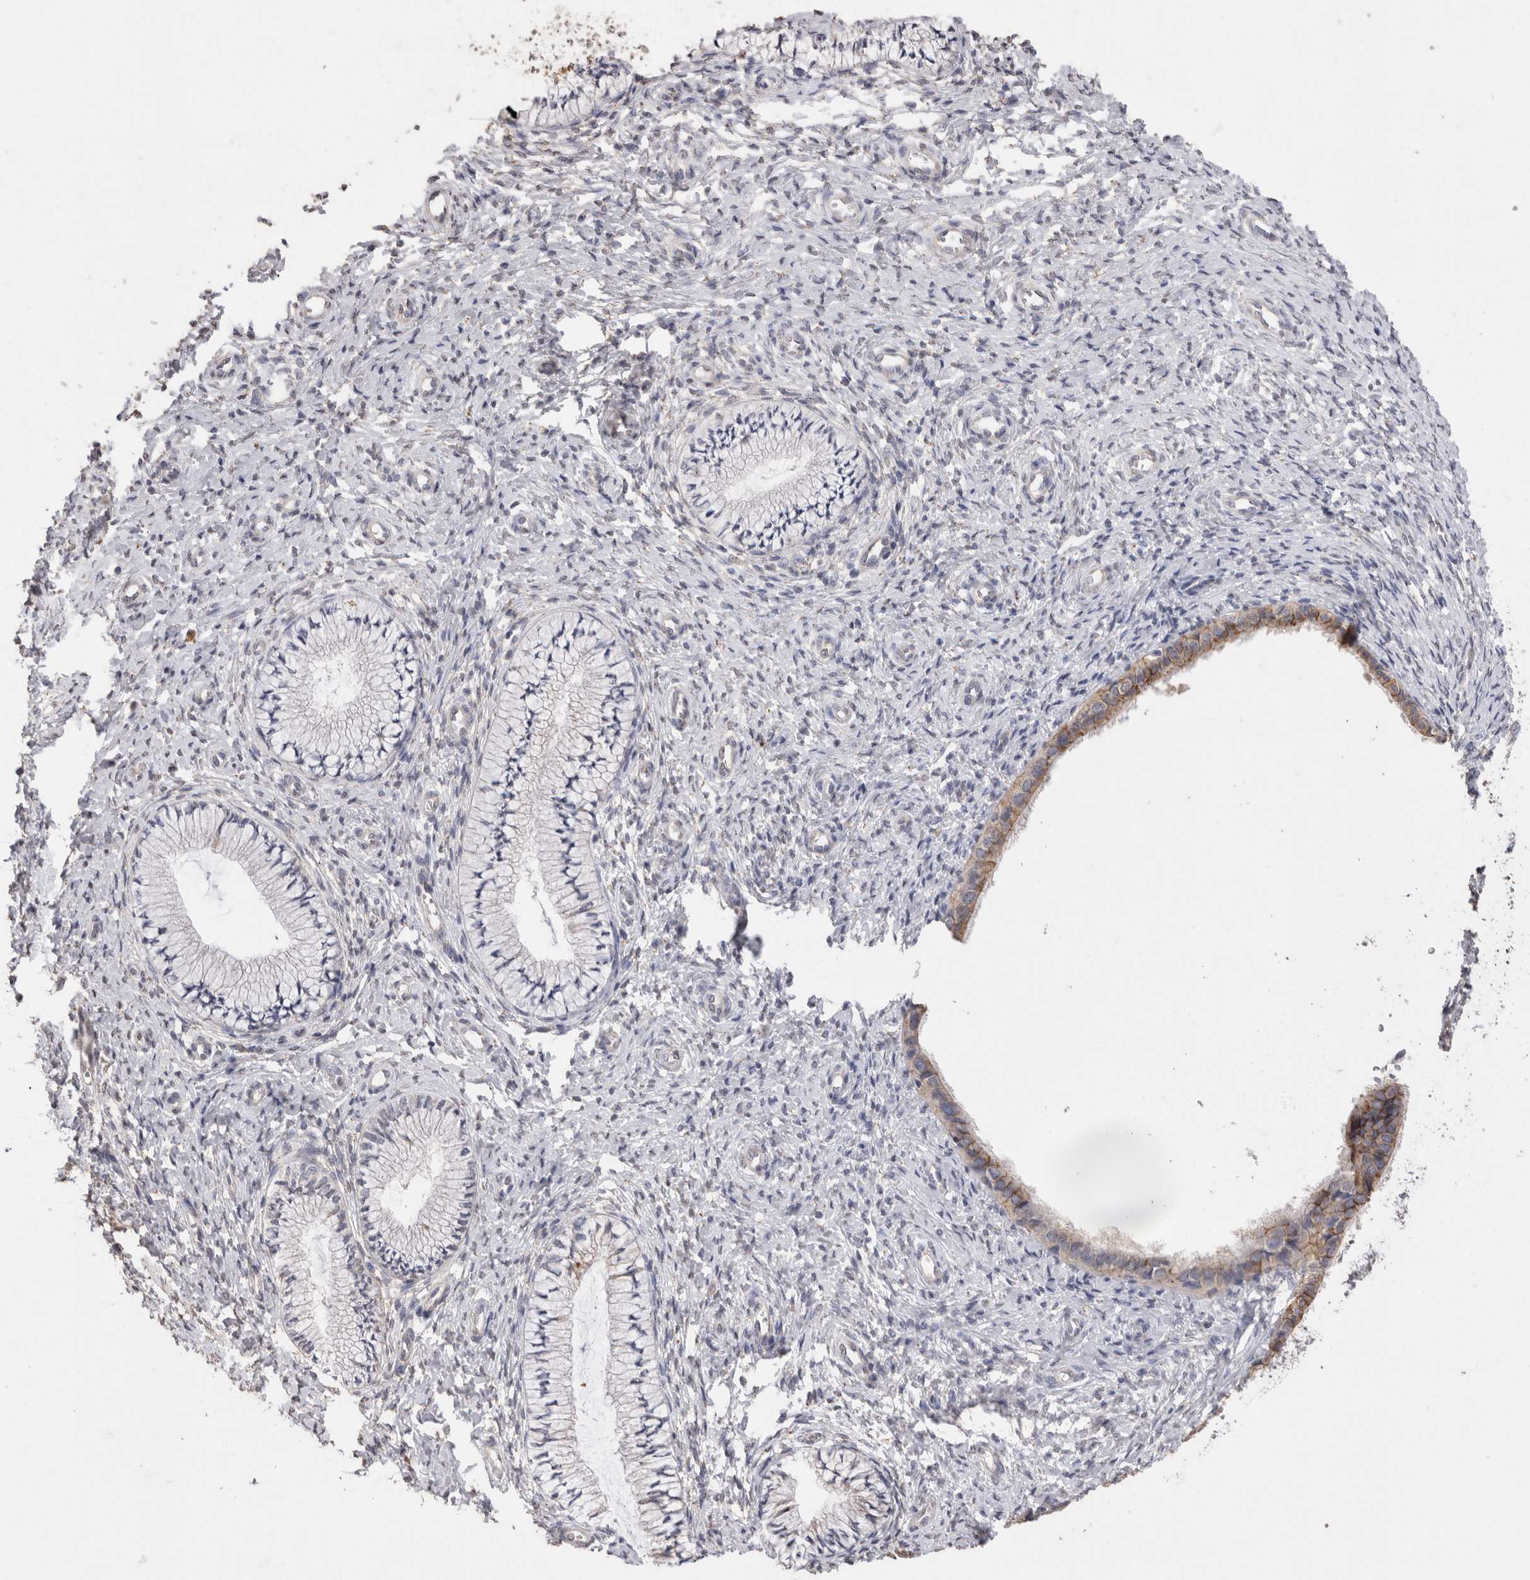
{"staining": {"intensity": "weak", "quantity": "<25%", "location": "cytoplasmic/membranous"}, "tissue": "cervix", "cell_type": "Glandular cells", "image_type": "normal", "snomed": [{"axis": "morphology", "description": "Normal tissue, NOS"}, {"axis": "topography", "description": "Cervix"}], "caption": "Cervix stained for a protein using immunohistochemistry (IHC) shows no positivity glandular cells.", "gene": "CDH6", "patient": {"sex": "female", "age": 36}}